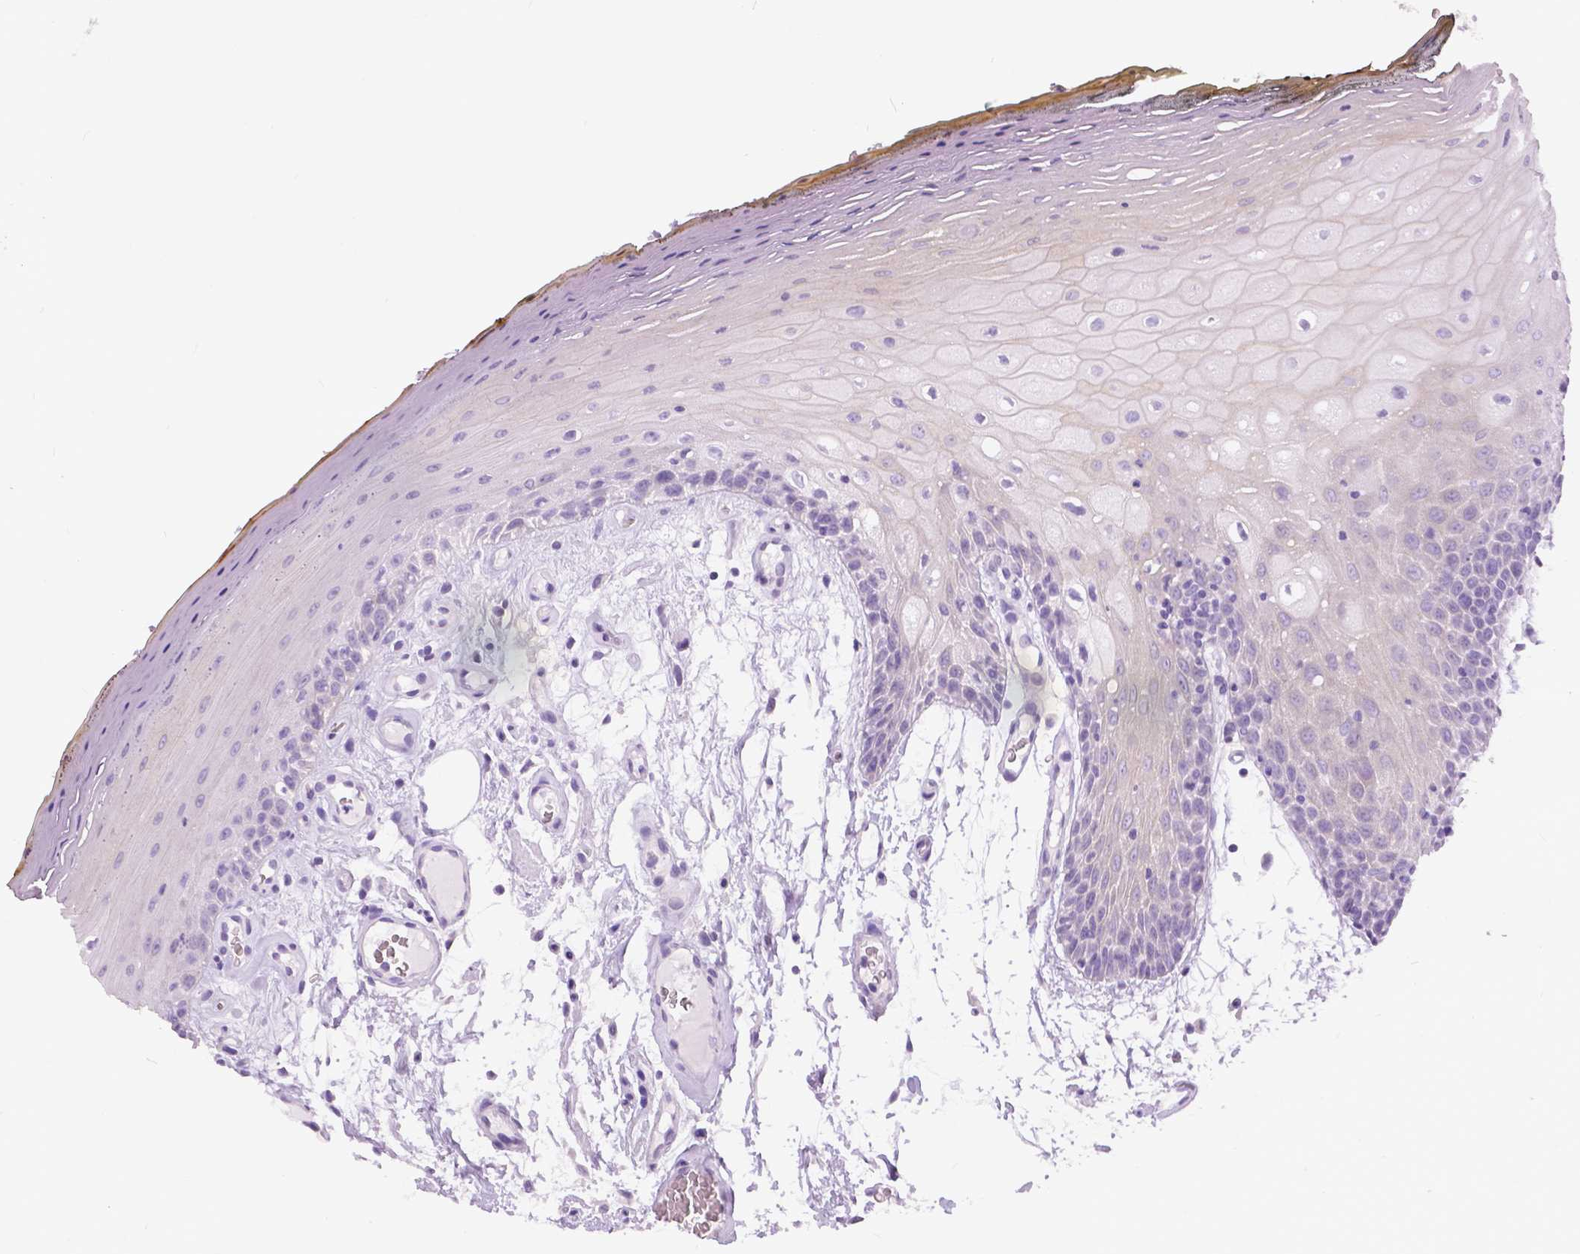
{"staining": {"intensity": "negative", "quantity": "none", "location": "none"}, "tissue": "oral mucosa", "cell_type": "Squamous epithelial cells", "image_type": "normal", "snomed": [{"axis": "morphology", "description": "Normal tissue, NOS"}, {"axis": "morphology", "description": "Squamous cell carcinoma, NOS"}, {"axis": "topography", "description": "Oral tissue"}, {"axis": "topography", "description": "Head-Neck"}], "caption": "Immunohistochemical staining of benign human oral mucosa demonstrates no significant expression in squamous epithelial cells.", "gene": "TP53TG5", "patient": {"sex": "male", "age": 52}}